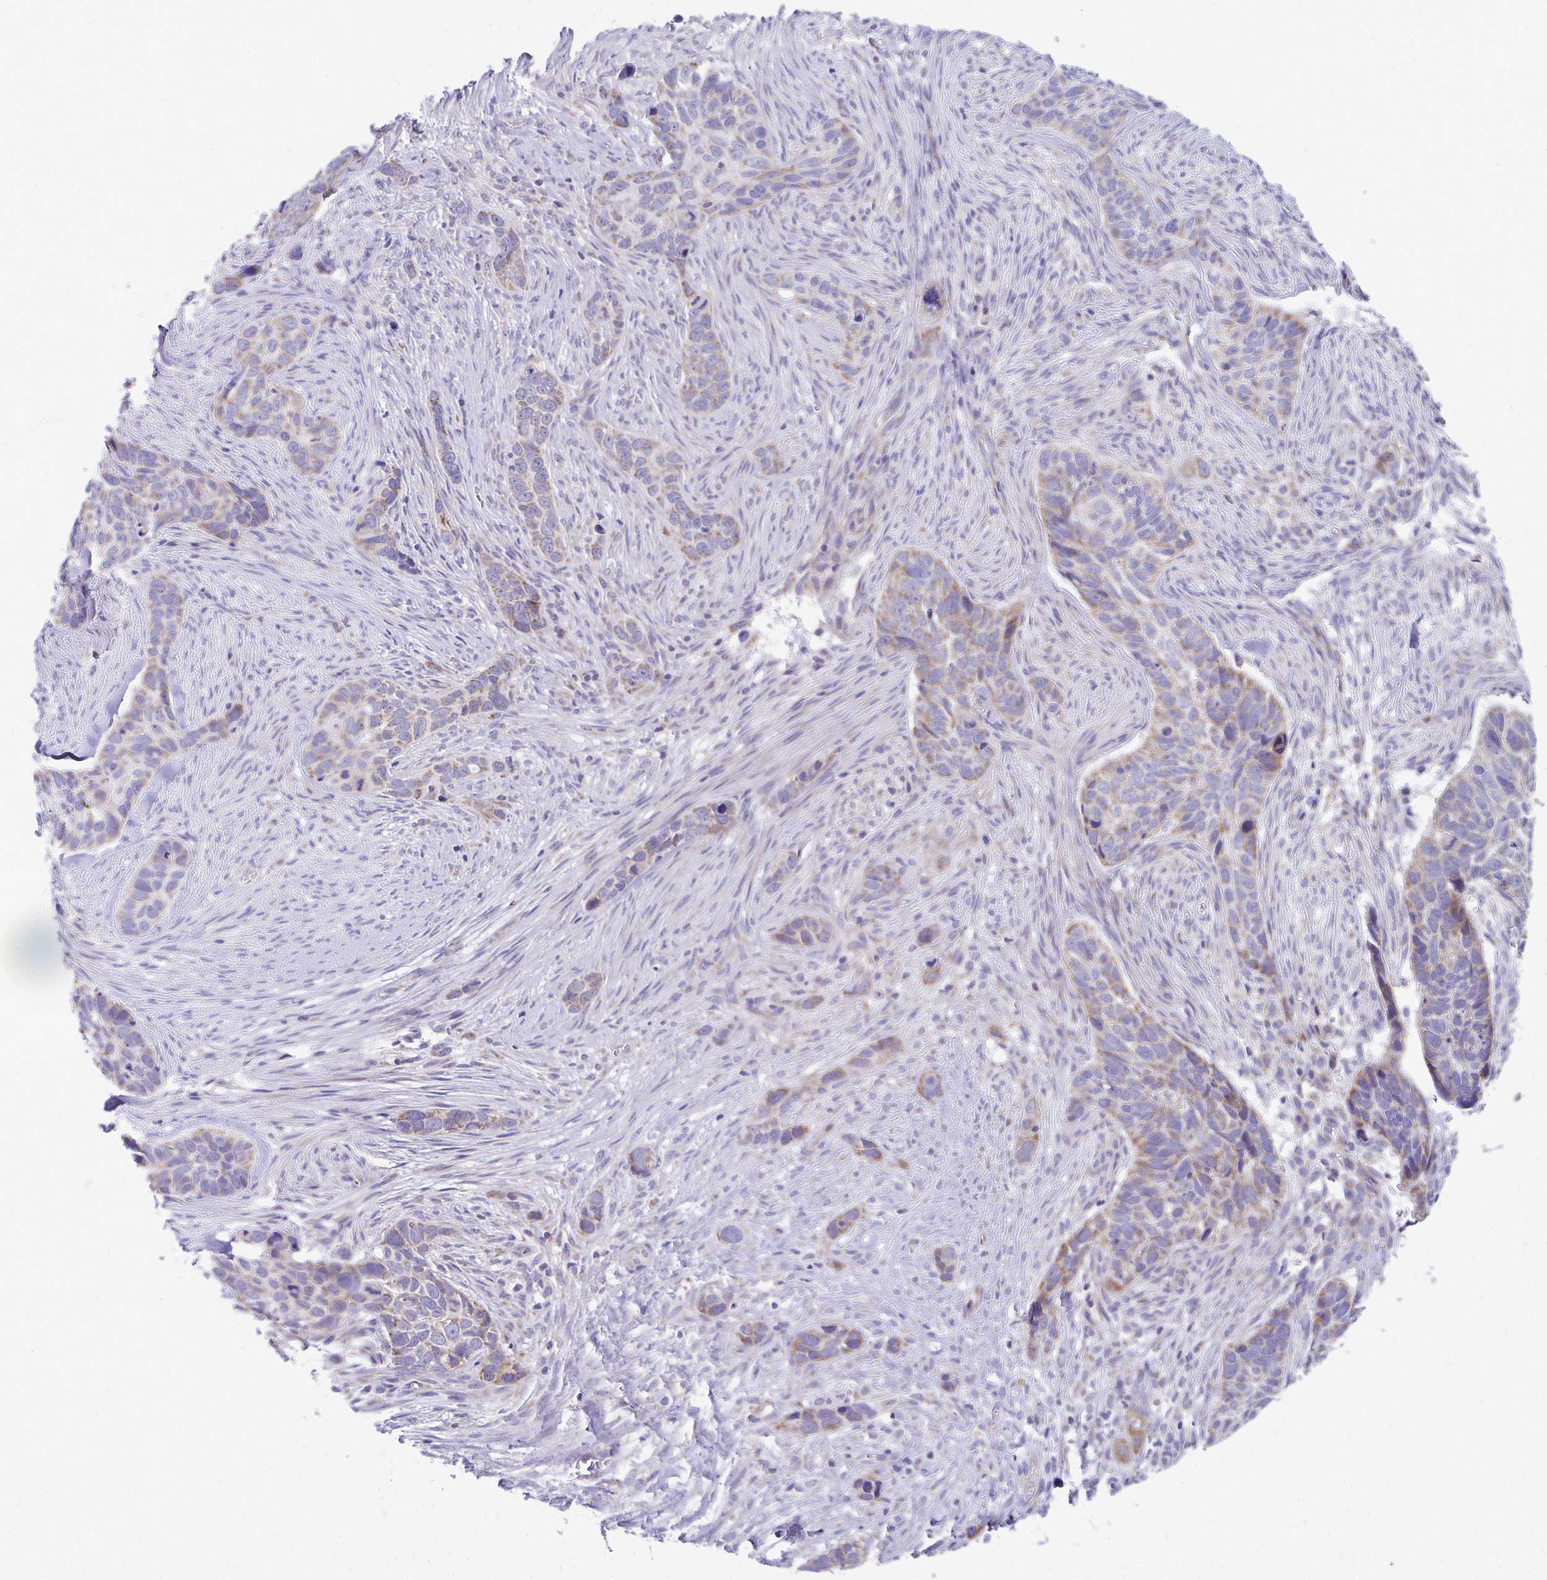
{"staining": {"intensity": "moderate", "quantity": "25%-75%", "location": "cytoplasmic/membranous"}, "tissue": "skin cancer", "cell_type": "Tumor cells", "image_type": "cancer", "snomed": [{"axis": "morphology", "description": "Basal cell carcinoma"}, {"axis": "topography", "description": "Skin"}], "caption": "A brown stain labels moderate cytoplasmic/membranous positivity of a protein in skin cancer (basal cell carcinoma) tumor cells. The protein is shown in brown color, while the nuclei are stained blue.", "gene": "MRPL19", "patient": {"sex": "female", "age": 82}}